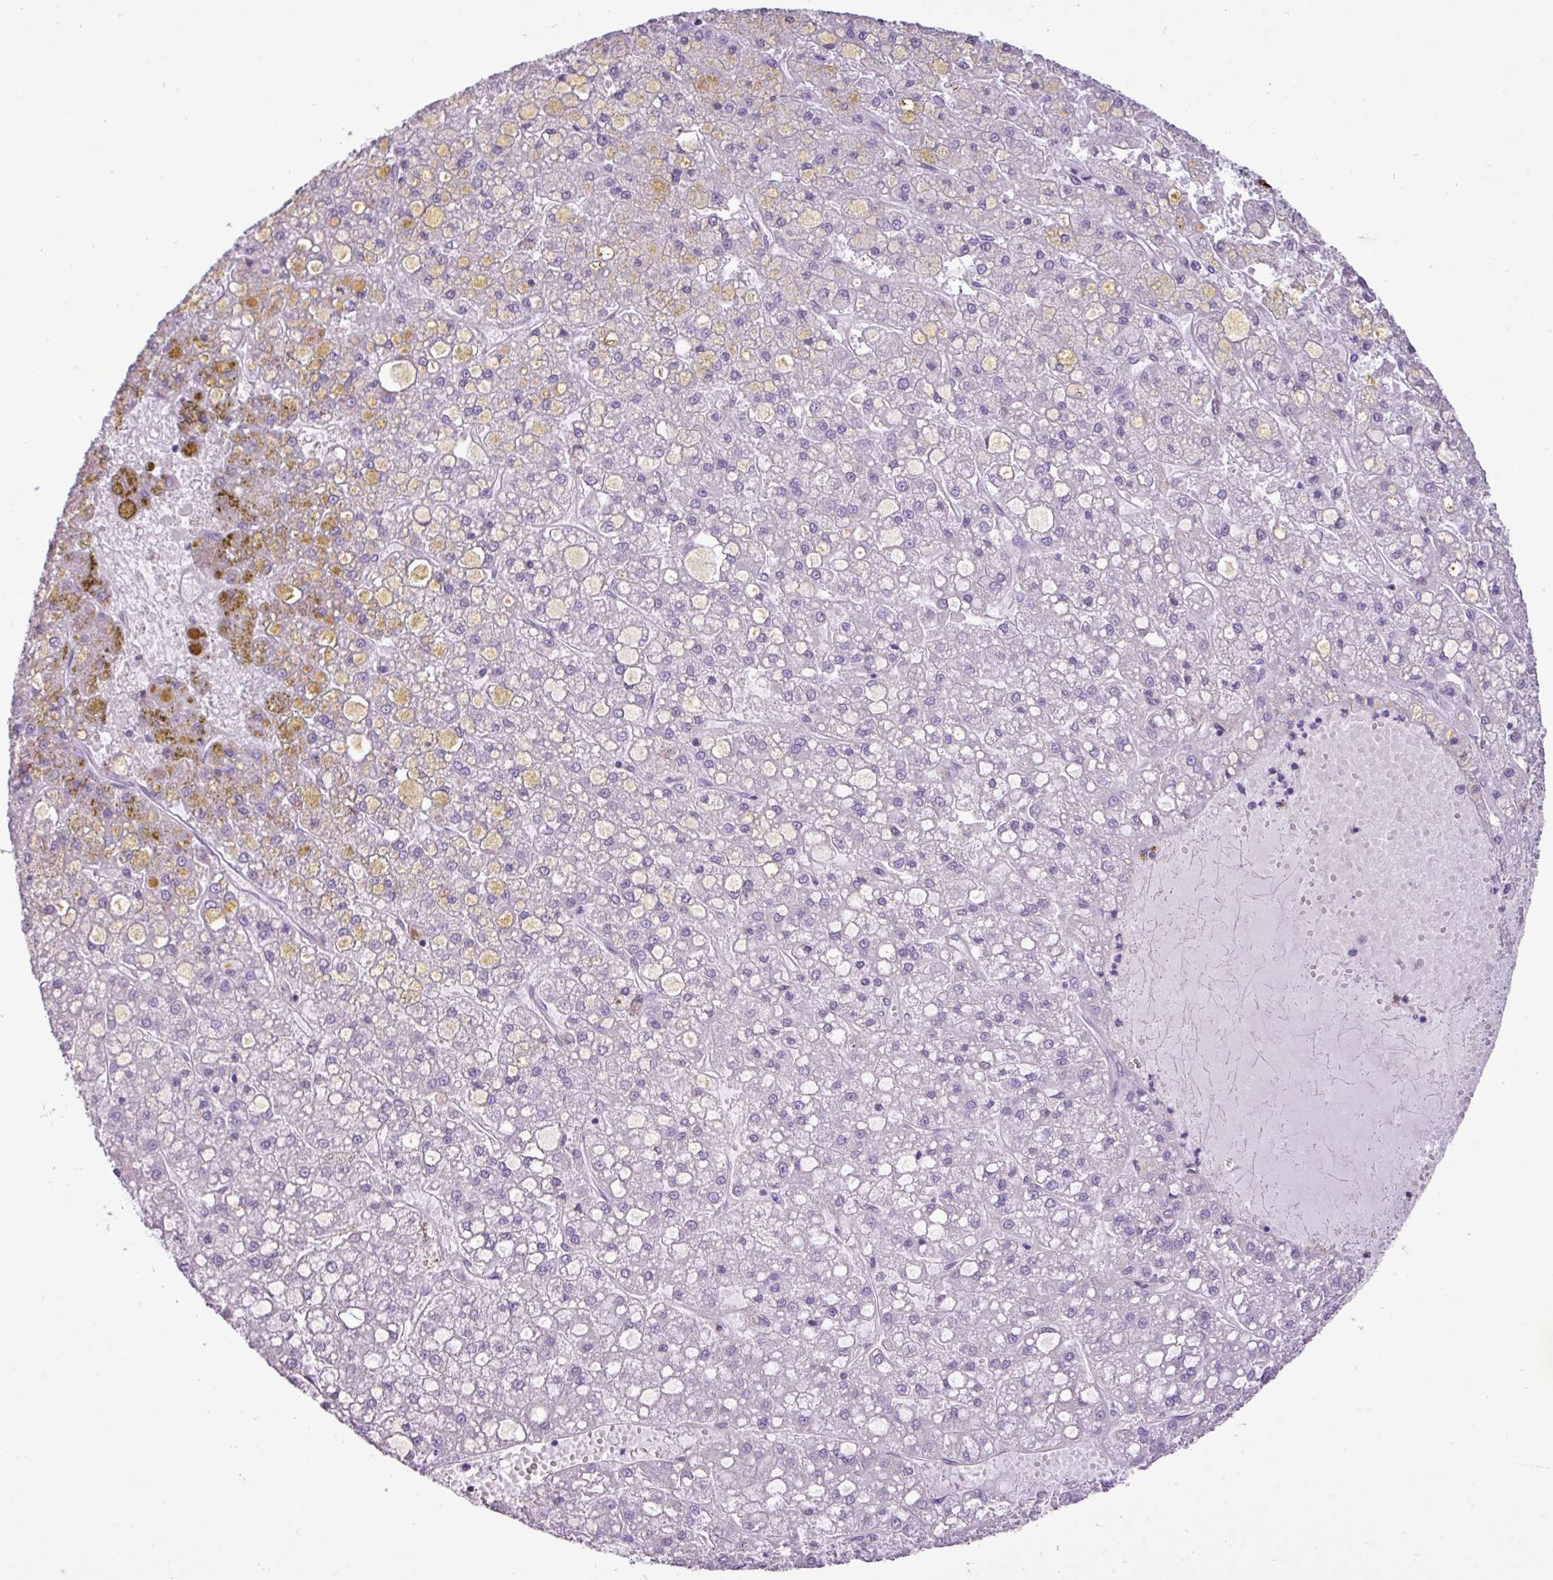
{"staining": {"intensity": "negative", "quantity": "none", "location": "none"}, "tissue": "liver cancer", "cell_type": "Tumor cells", "image_type": "cancer", "snomed": [{"axis": "morphology", "description": "Carcinoma, Hepatocellular, NOS"}, {"axis": "topography", "description": "Liver"}], "caption": "A micrograph of human liver cancer (hepatocellular carcinoma) is negative for staining in tumor cells.", "gene": "ZSCAN5A", "patient": {"sex": "male", "age": 67}}